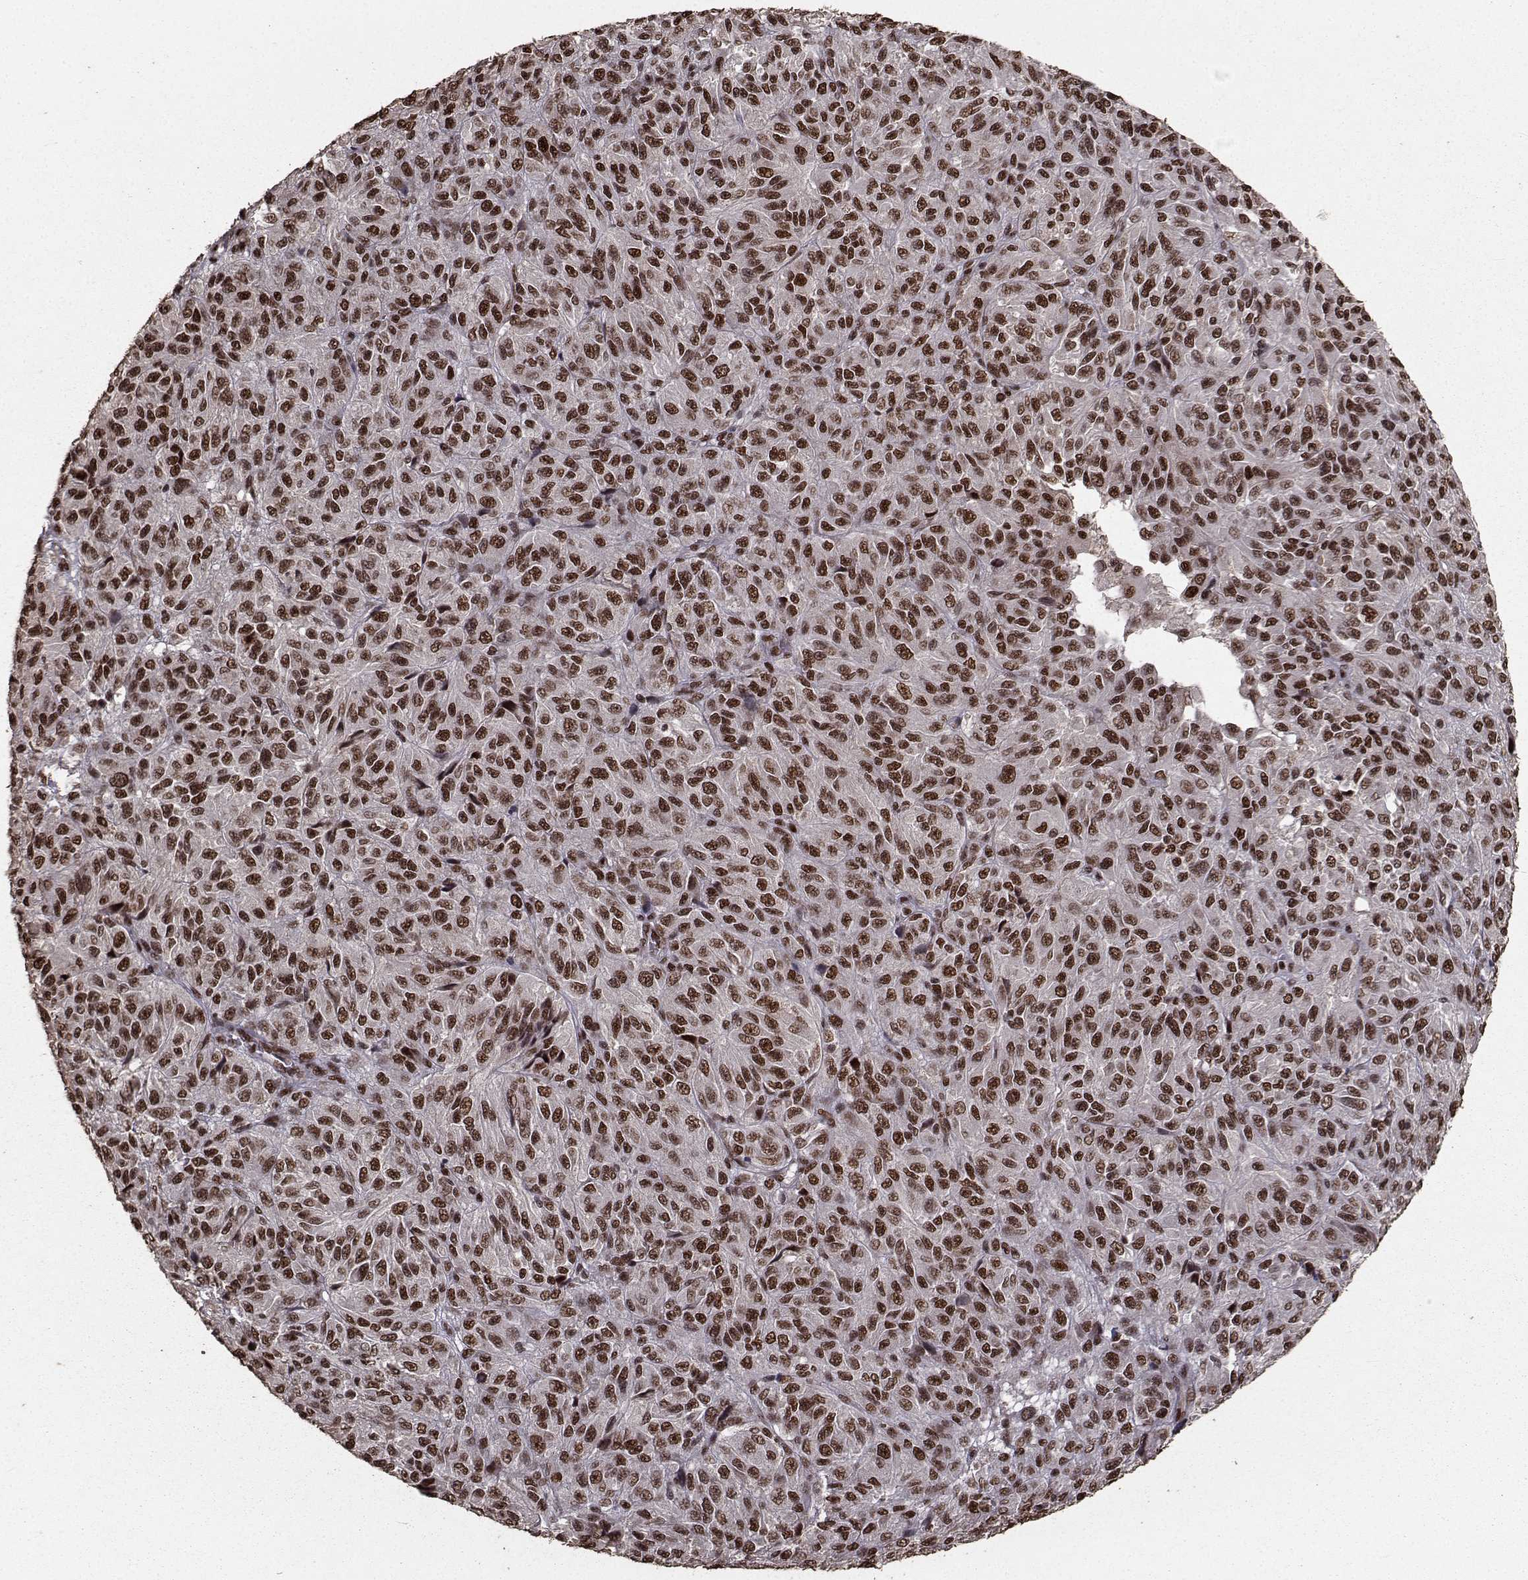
{"staining": {"intensity": "strong", "quantity": ">75%", "location": "nuclear"}, "tissue": "melanoma", "cell_type": "Tumor cells", "image_type": "cancer", "snomed": [{"axis": "morphology", "description": "Malignant melanoma, Metastatic site"}, {"axis": "topography", "description": "Brain"}], "caption": "Malignant melanoma (metastatic site) stained with a protein marker displays strong staining in tumor cells.", "gene": "SF1", "patient": {"sex": "female", "age": 56}}